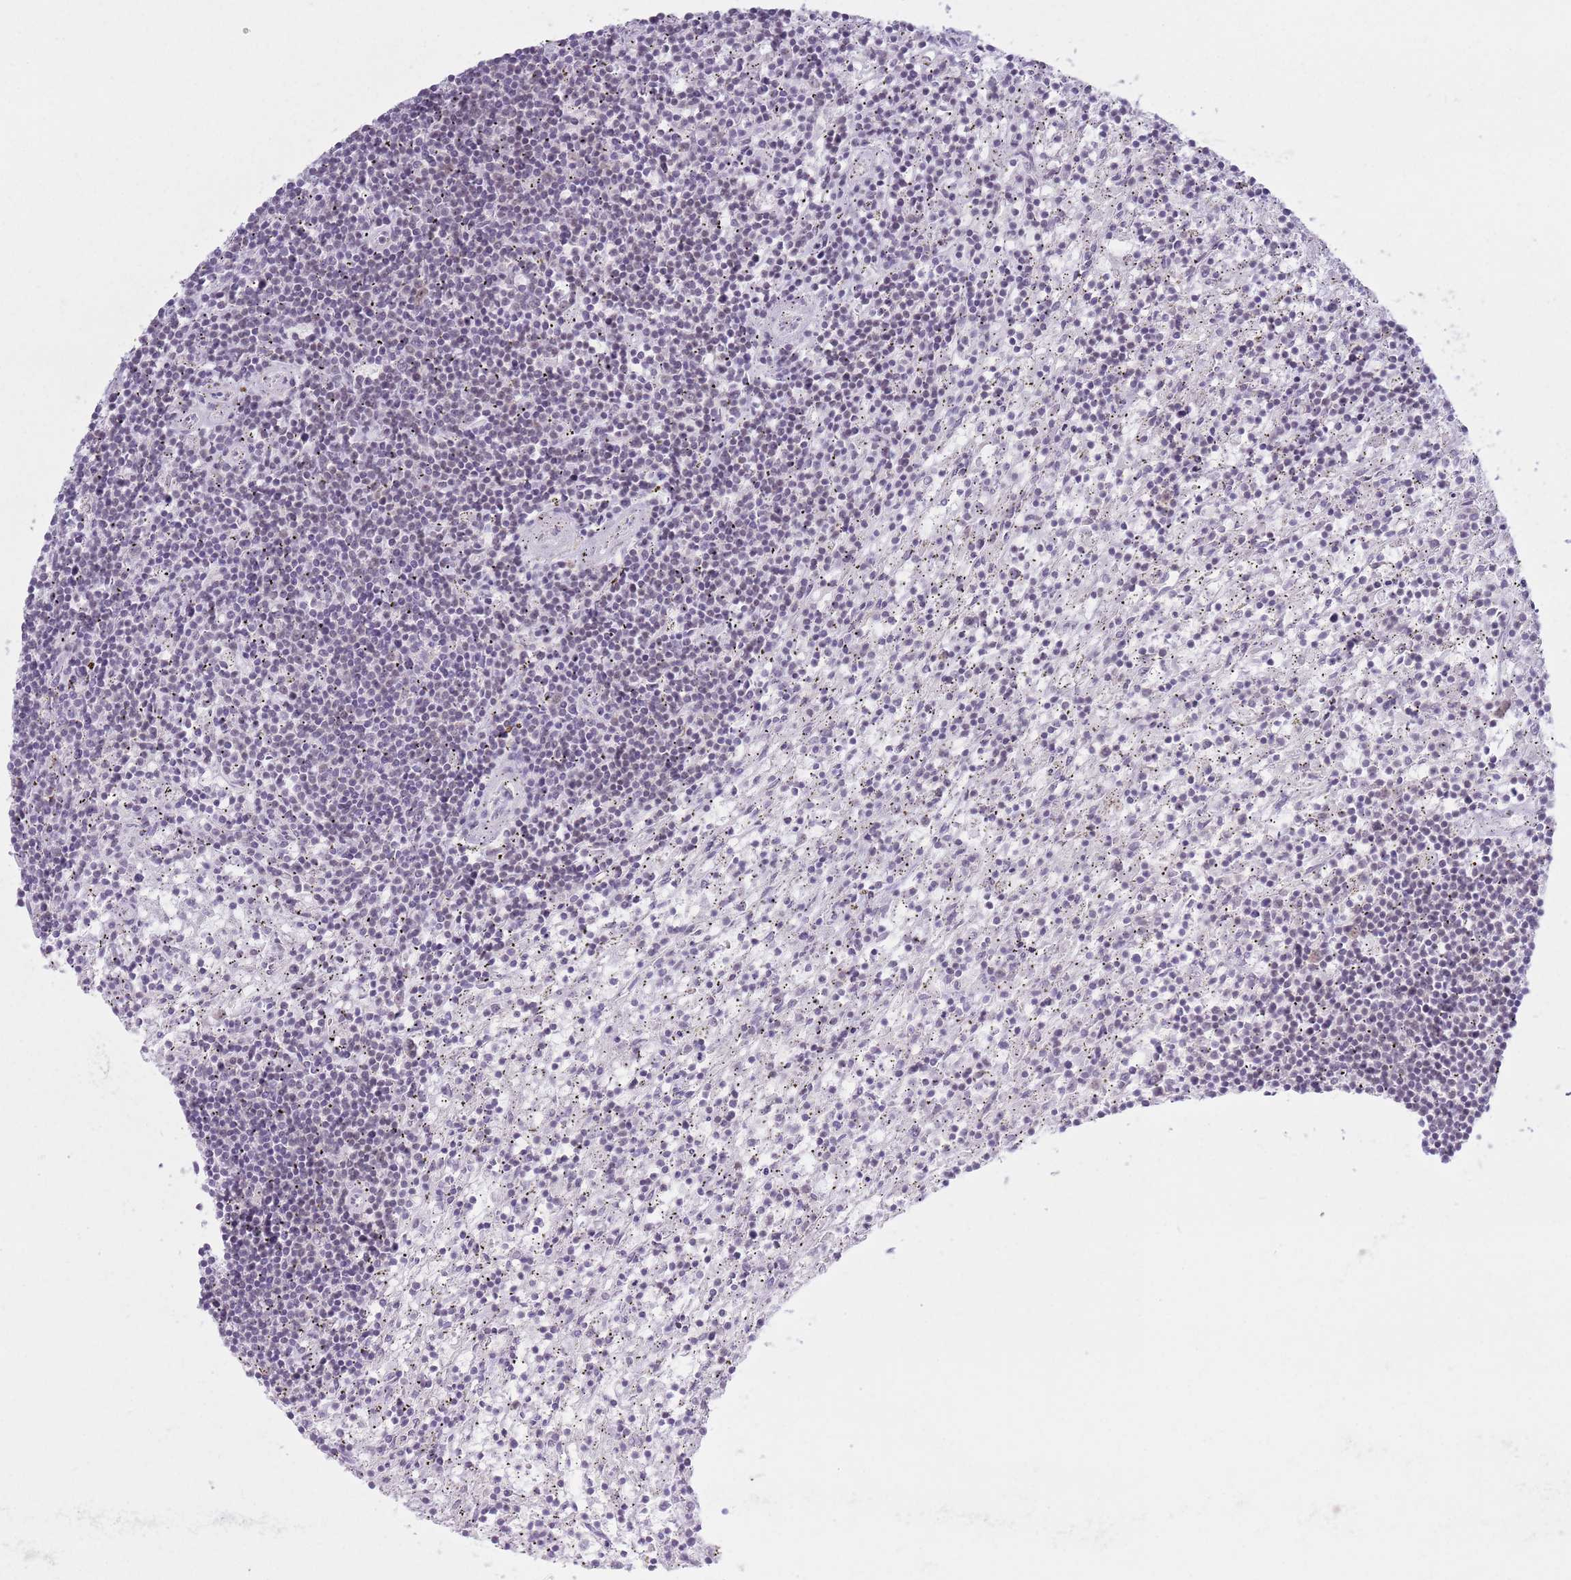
{"staining": {"intensity": "negative", "quantity": "none", "location": "none"}, "tissue": "lymphoma", "cell_type": "Tumor cells", "image_type": "cancer", "snomed": [{"axis": "morphology", "description": "Malignant lymphoma, non-Hodgkin's type, Low grade"}, {"axis": "topography", "description": "Spleen"}], "caption": "This is a image of IHC staining of lymphoma, which shows no positivity in tumor cells. The staining is performed using DAB (3,3'-diaminobenzidine) brown chromogen with nuclei counter-stained in using hematoxylin.", "gene": "MRPL34", "patient": {"sex": "male", "age": 76}}